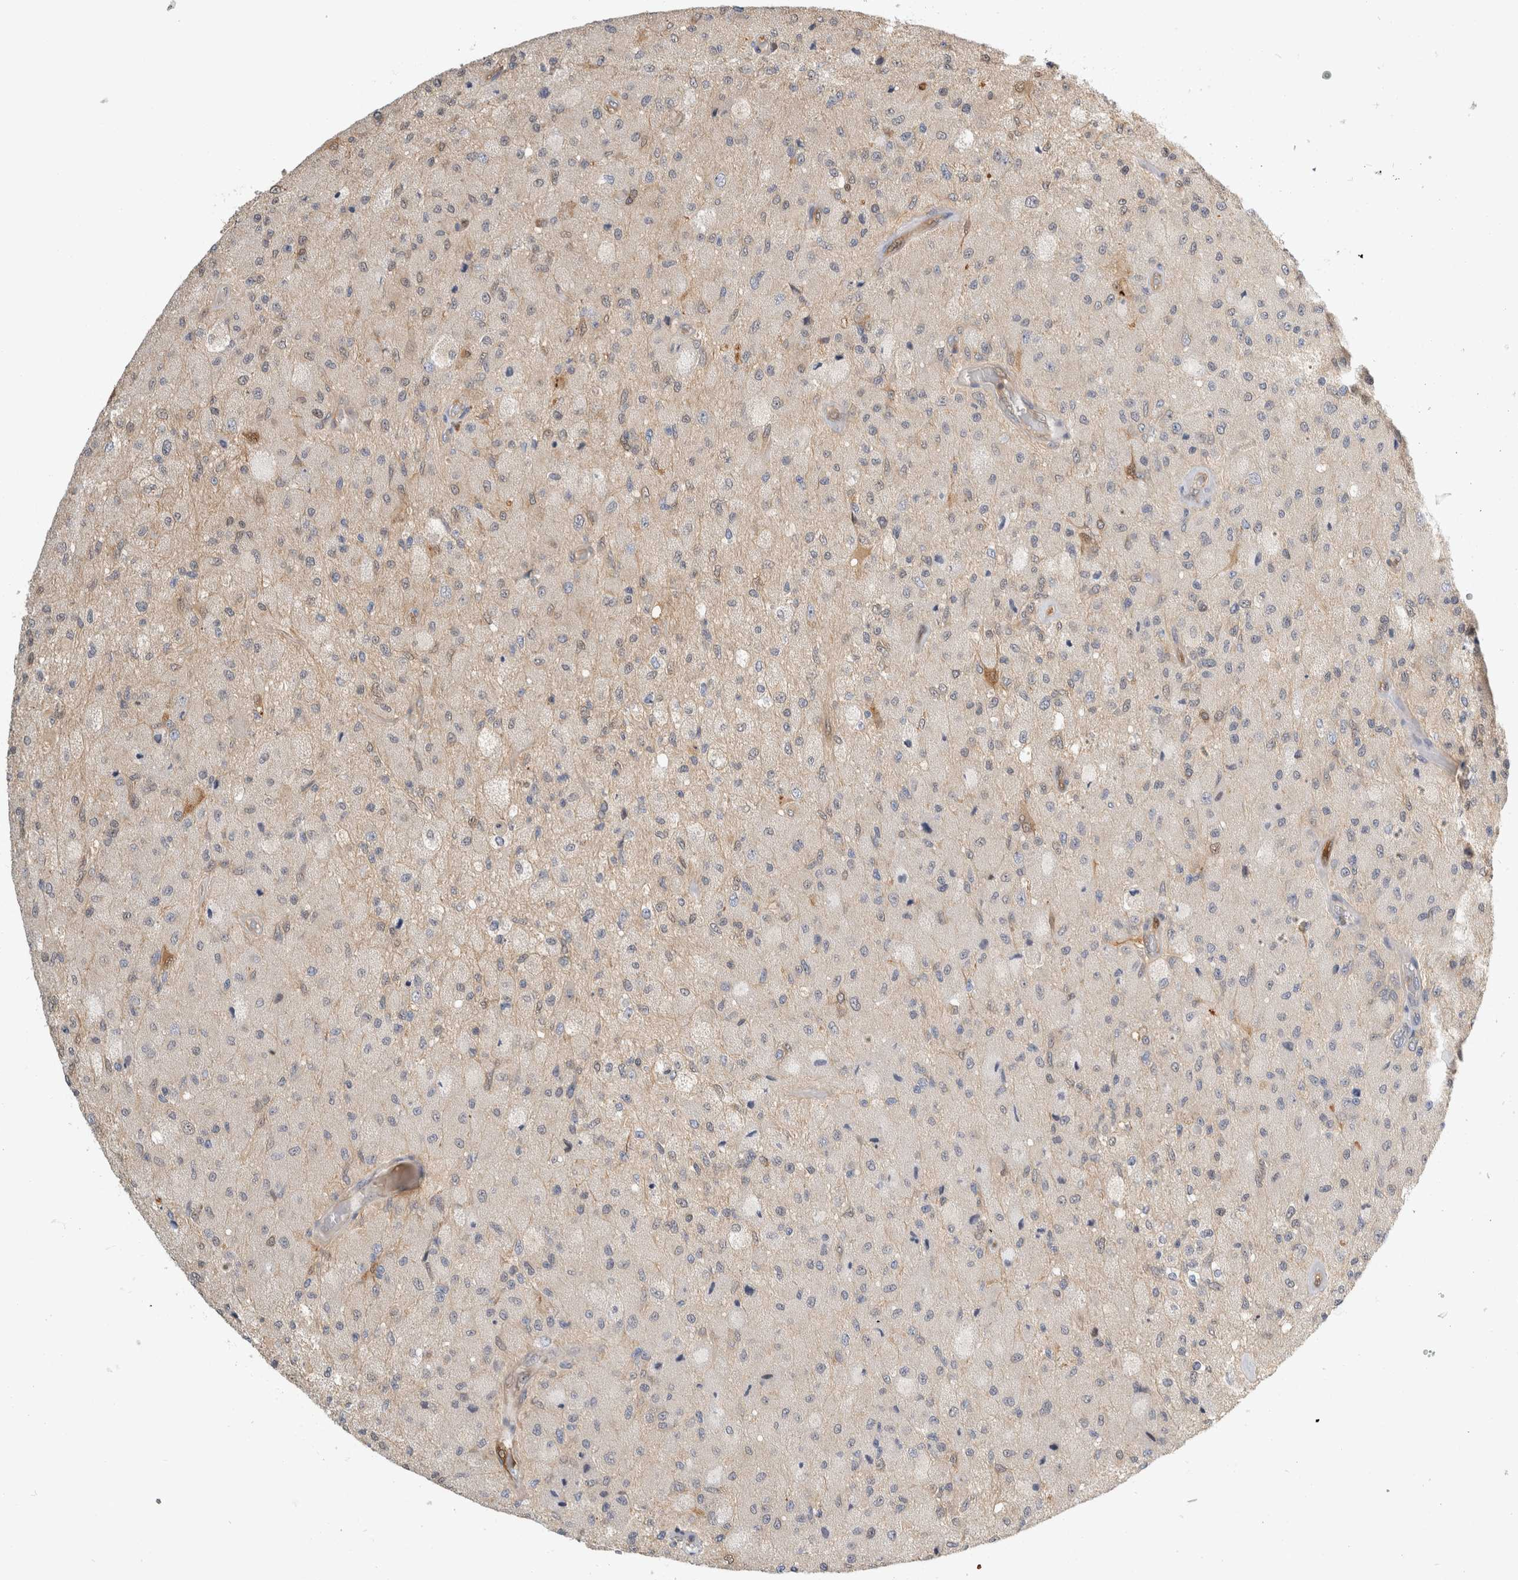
{"staining": {"intensity": "negative", "quantity": "none", "location": "none"}, "tissue": "glioma", "cell_type": "Tumor cells", "image_type": "cancer", "snomed": [{"axis": "morphology", "description": "Normal tissue, NOS"}, {"axis": "morphology", "description": "Glioma, malignant, High grade"}, {"axis": "topography", "description": "Cerebral cortex"}], "caption": "This is an immunohistochemistry (IHC) histopathology image of human malignant glioma (high-grade). There is no staining in tumor cells.", "gene": "PGM1", "patient": {"sex": "male", "age": 77}}